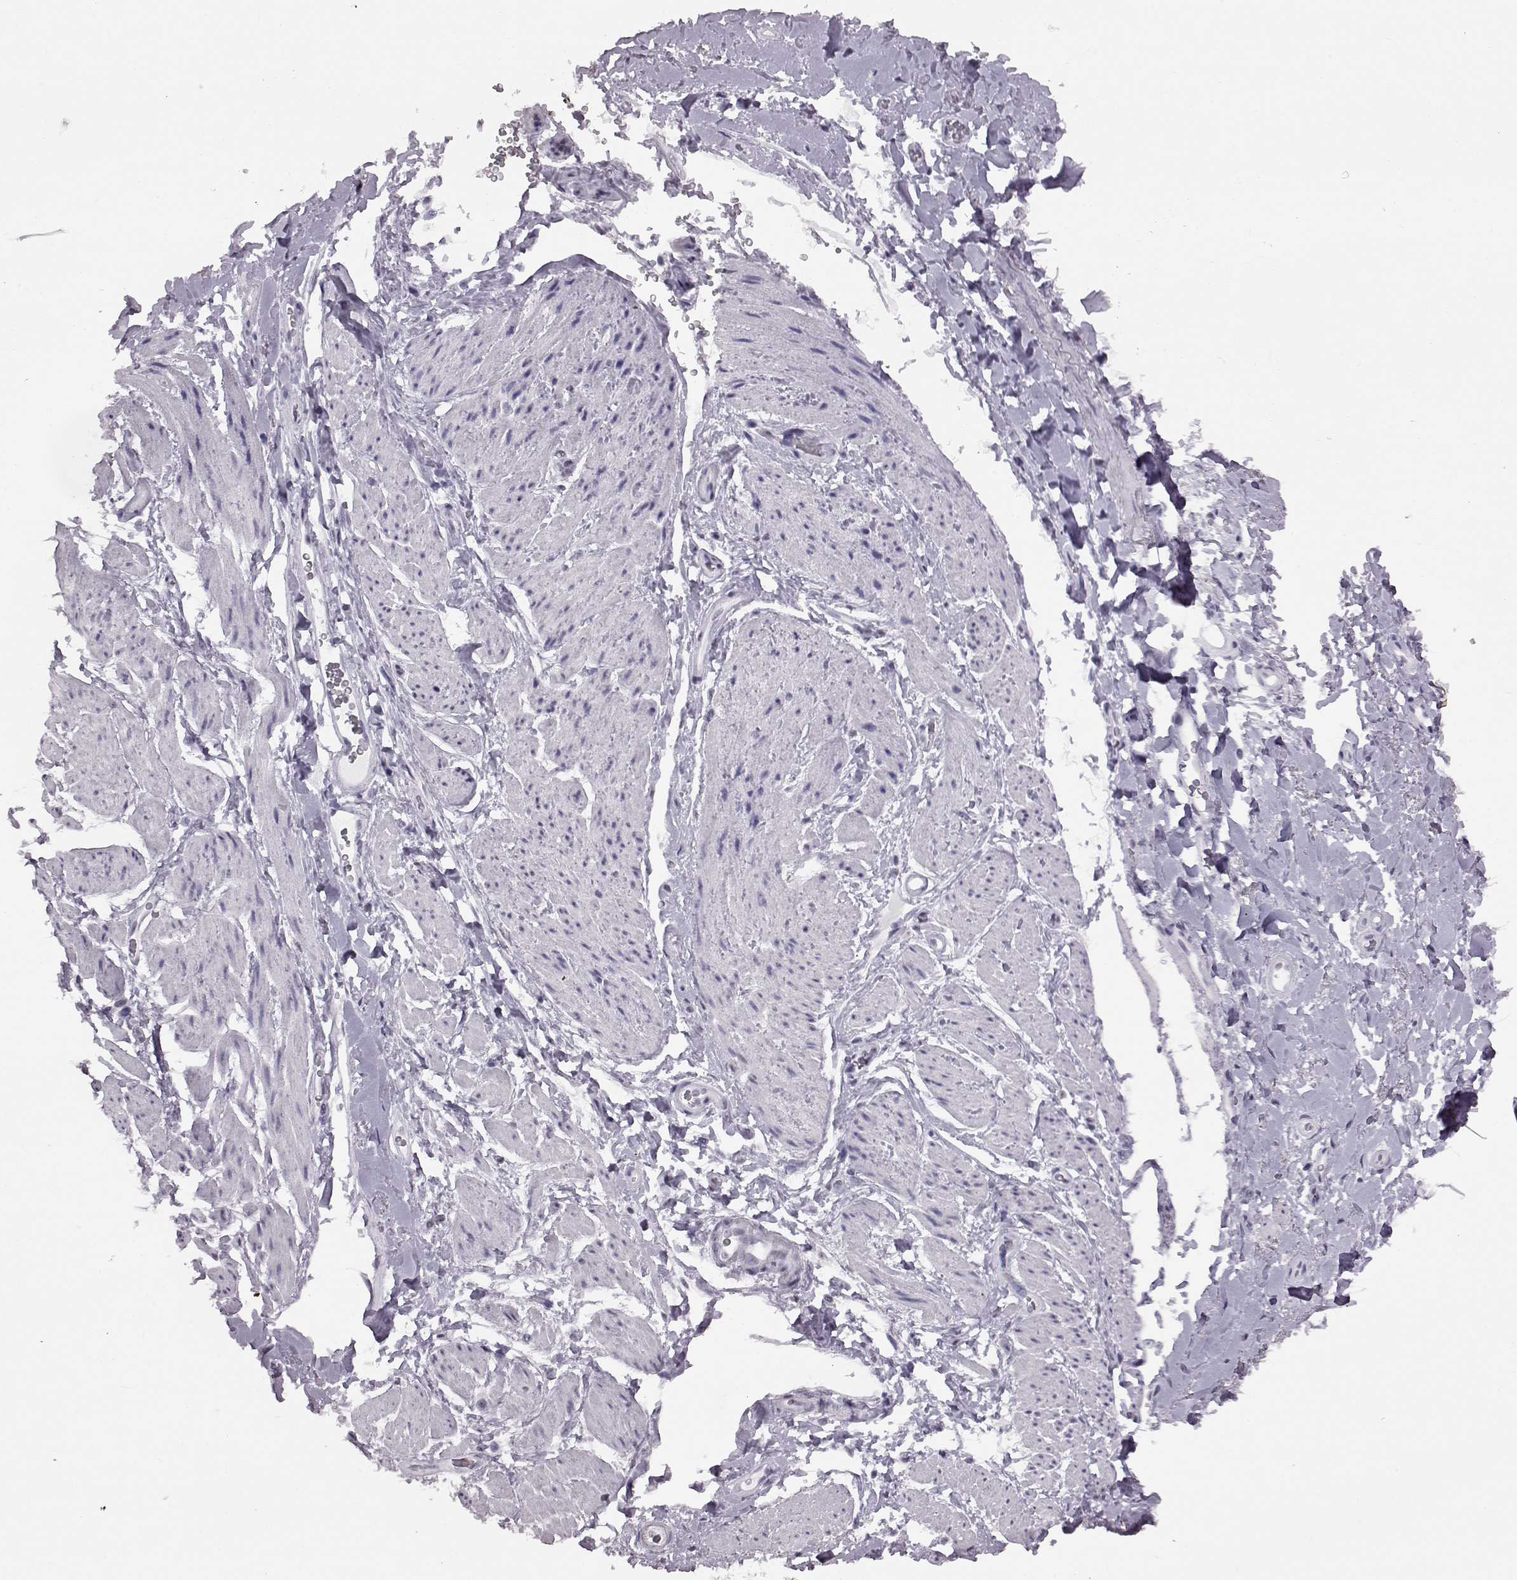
{"staining": {"intensity": "negative", "quantity": "none", "location": "none"}, "tissue": "adipose tissue", "cell_type": "Adipocytes", "image_type": "normal", "snomed": [{"axis": "morphology", "description": "Normal tissue, NOS"}, {"axis": "topography", "description": "Anal"}, {"axis": "topography", "description": "Peripheral nerve tissue"}], "caption": "Immunohistochemistry (IHC) of unremarkable adipose tissue shows no expression in adipocytes.", "gene": "ADGRG2", "patient": {"sex": "male", "age": 53}}